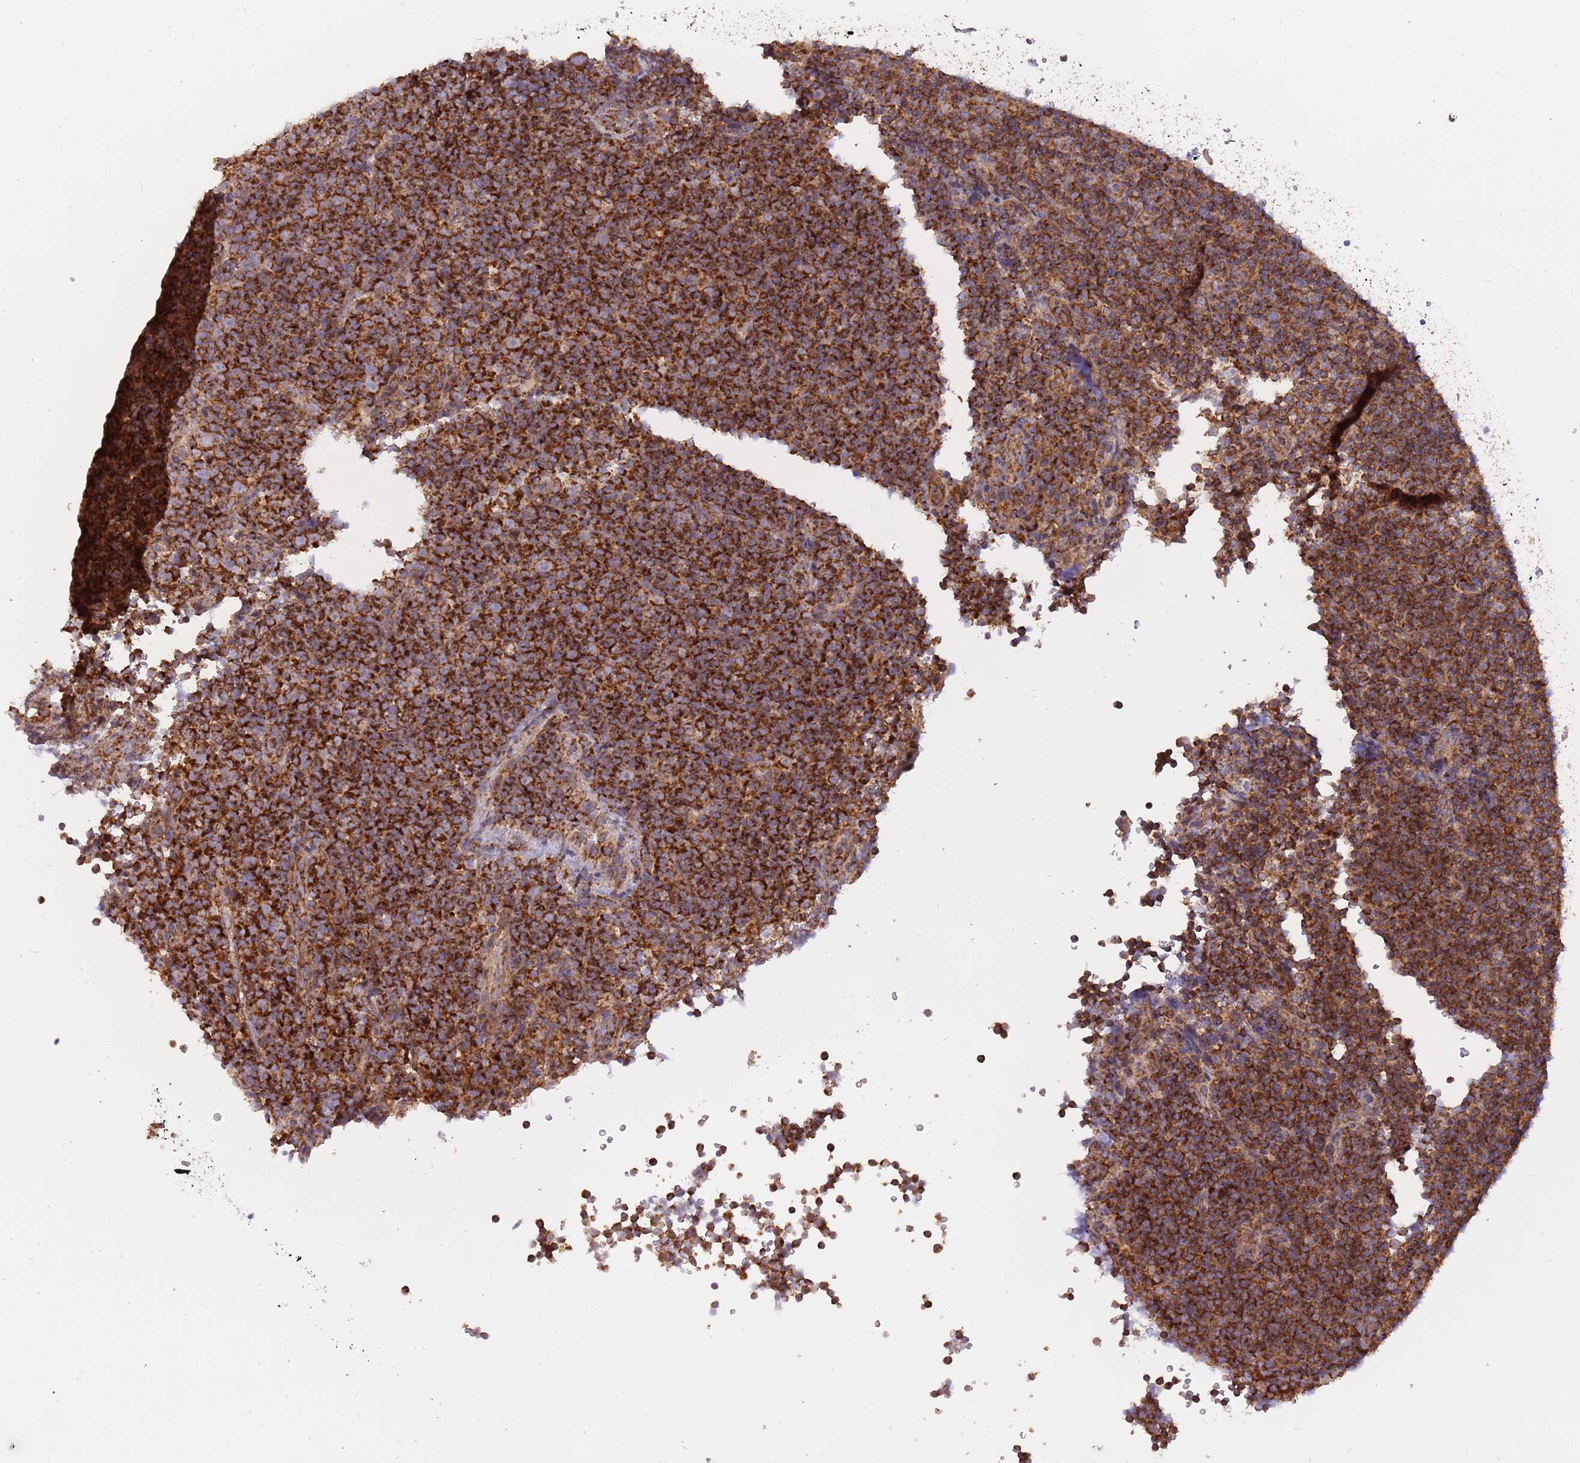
{"staining": {"intensity": "strong", "quantity": ">75%", "location": "cytoplasmic/membranous"}, "tissue": "lymphoma", "cell_type": "Tumor cells", "image_type": "cancer", "snomed": [{"axis": "morphology", "description": "Malignant lymphoma, non-Hodgkin's type, Low grade"}, {"axis": "topography", "description": "Lymph node"}], "caption": "Immunohistochemical staining of malignant lymphoma, non-Hodgkin's type (low-grade) demonstrates high levels of strong cytoplasmic/membranous protein expression in about >75% of tumor cells. The protein is shown in brown color, while the nuclei are stained blue.", "gene": "IRS4", "patient": {"sex": "female", "age": 67}}